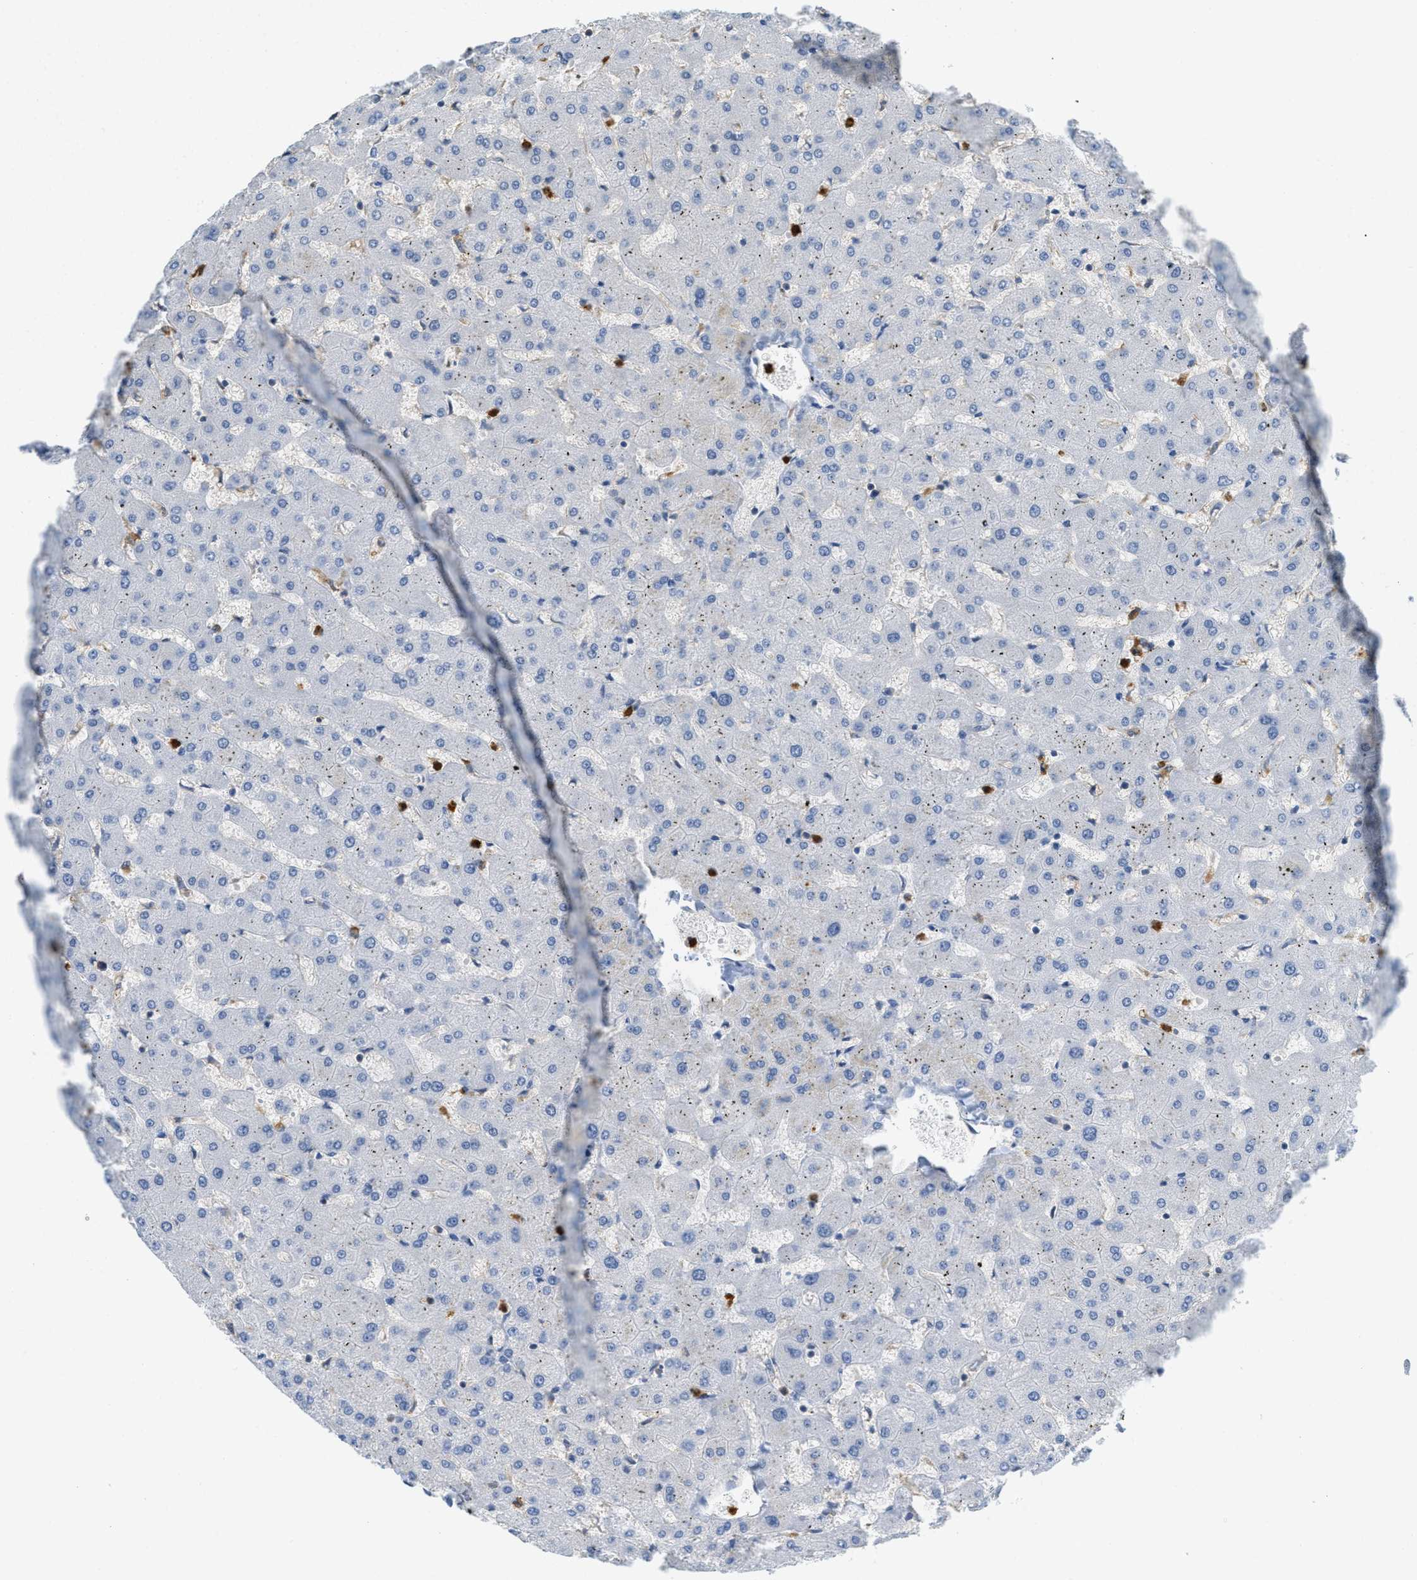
{"staining": {"intensity": "negative", "quantity": "none", "location": "none"}, "tissue": "liver", "cell_type": "Cholangiocytes", "image_type": "normal", "snomed": [{"axis": "morphology", "description": "Normal tissue, NOS"}, {"axis": "topography", "description": "Liver"}], "caption": "This micrograph is of benign liver stained with immunohistochemistry (IHC) to label a protein in brown with the nuclei are counter-stained blue. There is no positivity in cholangiocytes. (DAB (3,3'-diaminobenzidine) immunohistochemistry with hematoxylin counter stain).", "gene": "SERPINB1", "patient": {"sex": "female", "age": 63}}